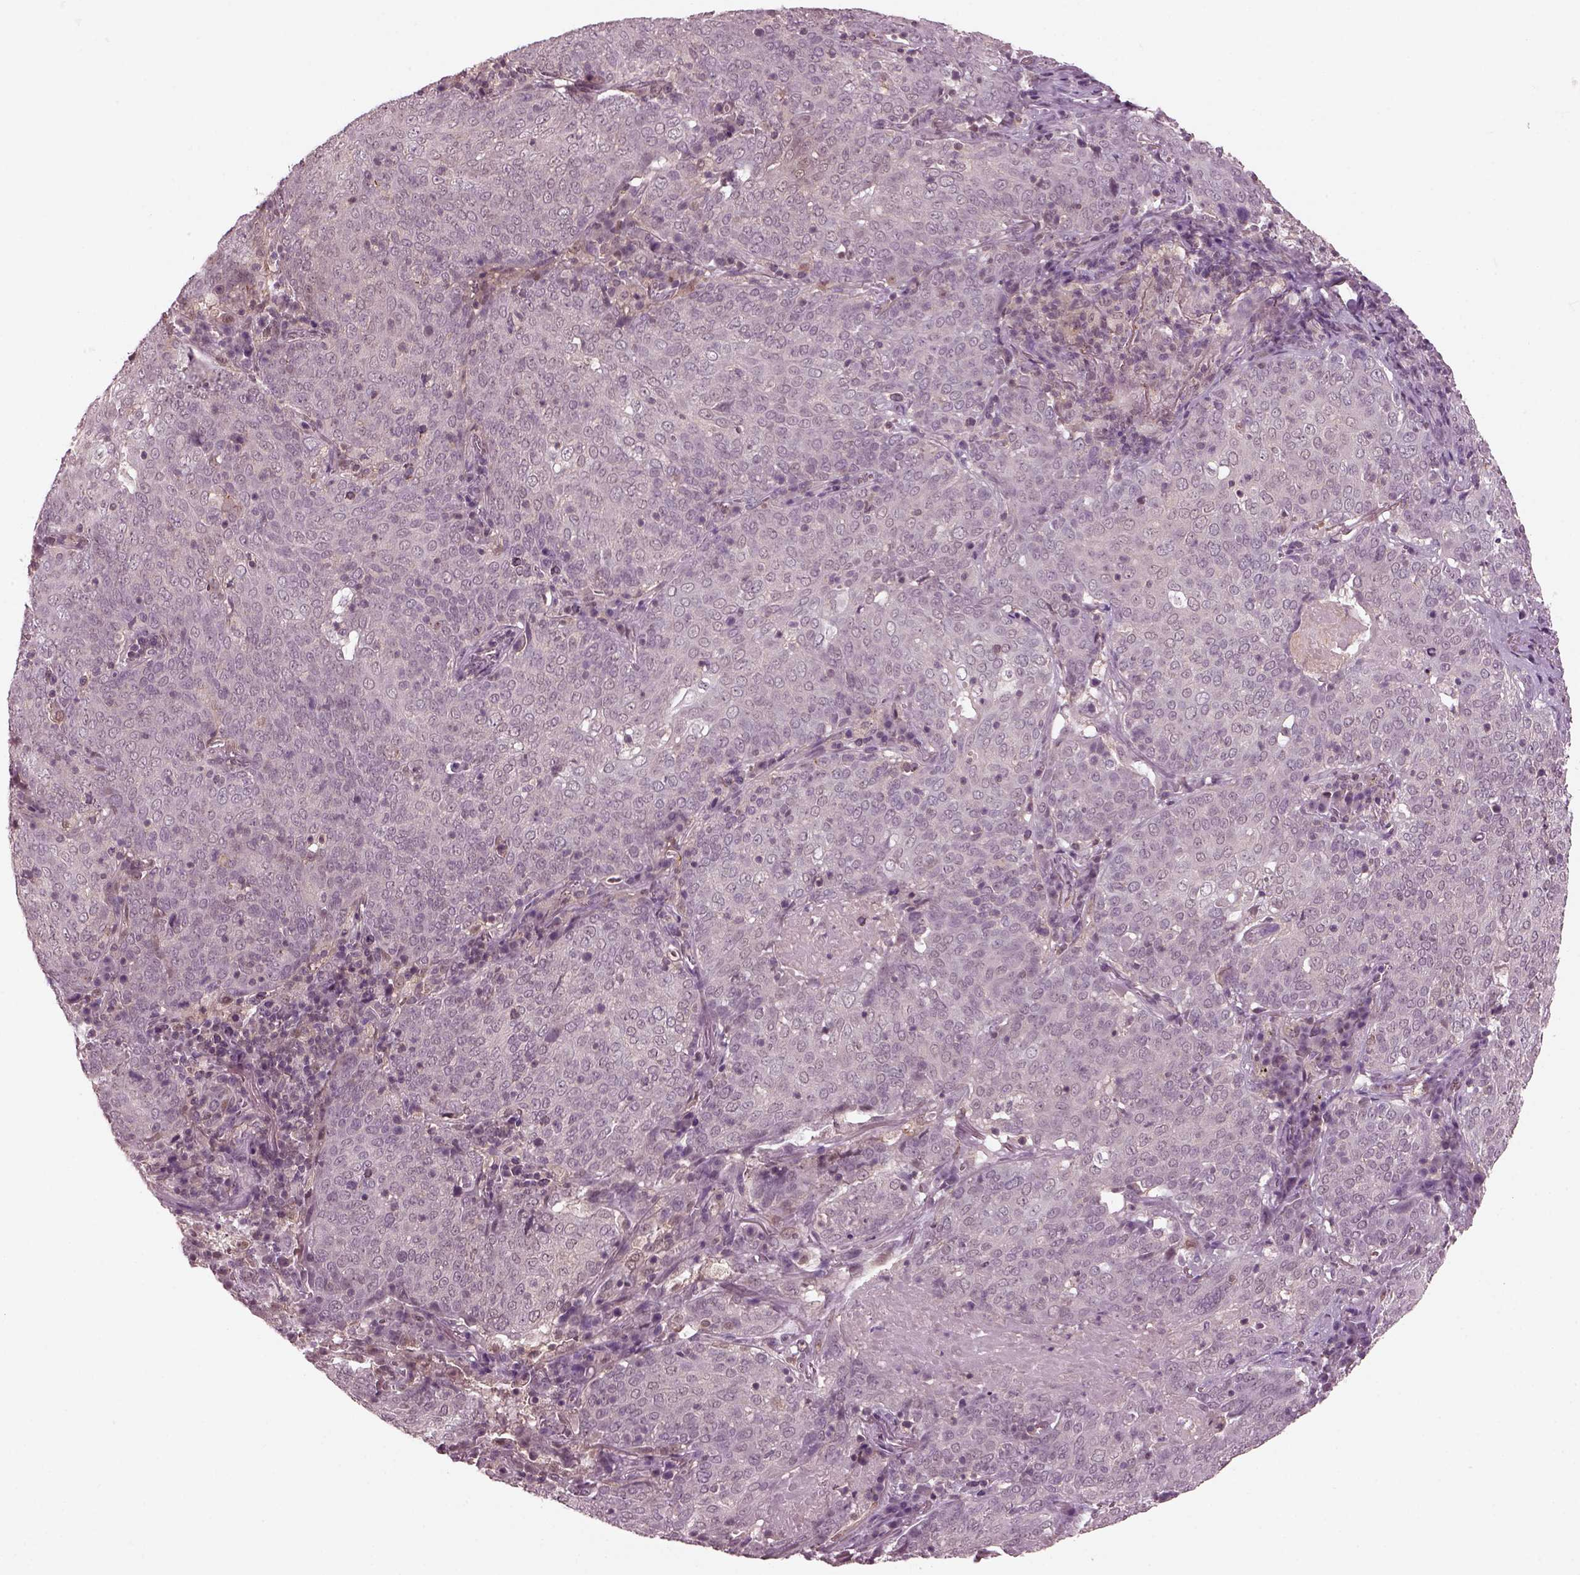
{"staining": {"intensity": "negative", "quantity": "none", "location": "none"}, "tissue": "lung cancer", "cell_type": "Tumor cells", "image_type": "cancer", "snomed": [{"axis": "morphology", "description": "Squamous cell carcinoma, NOS"}, {"axis": "topography", "description": "Lung"}], "caption": "IHC histopathology image of neoplastic tissue: lung squamous cell carcinoma stained with DAB shows no significant protein expression in tumor cells.", "gene": "SRI", "patient": {"sex": "male", "age": 82}}